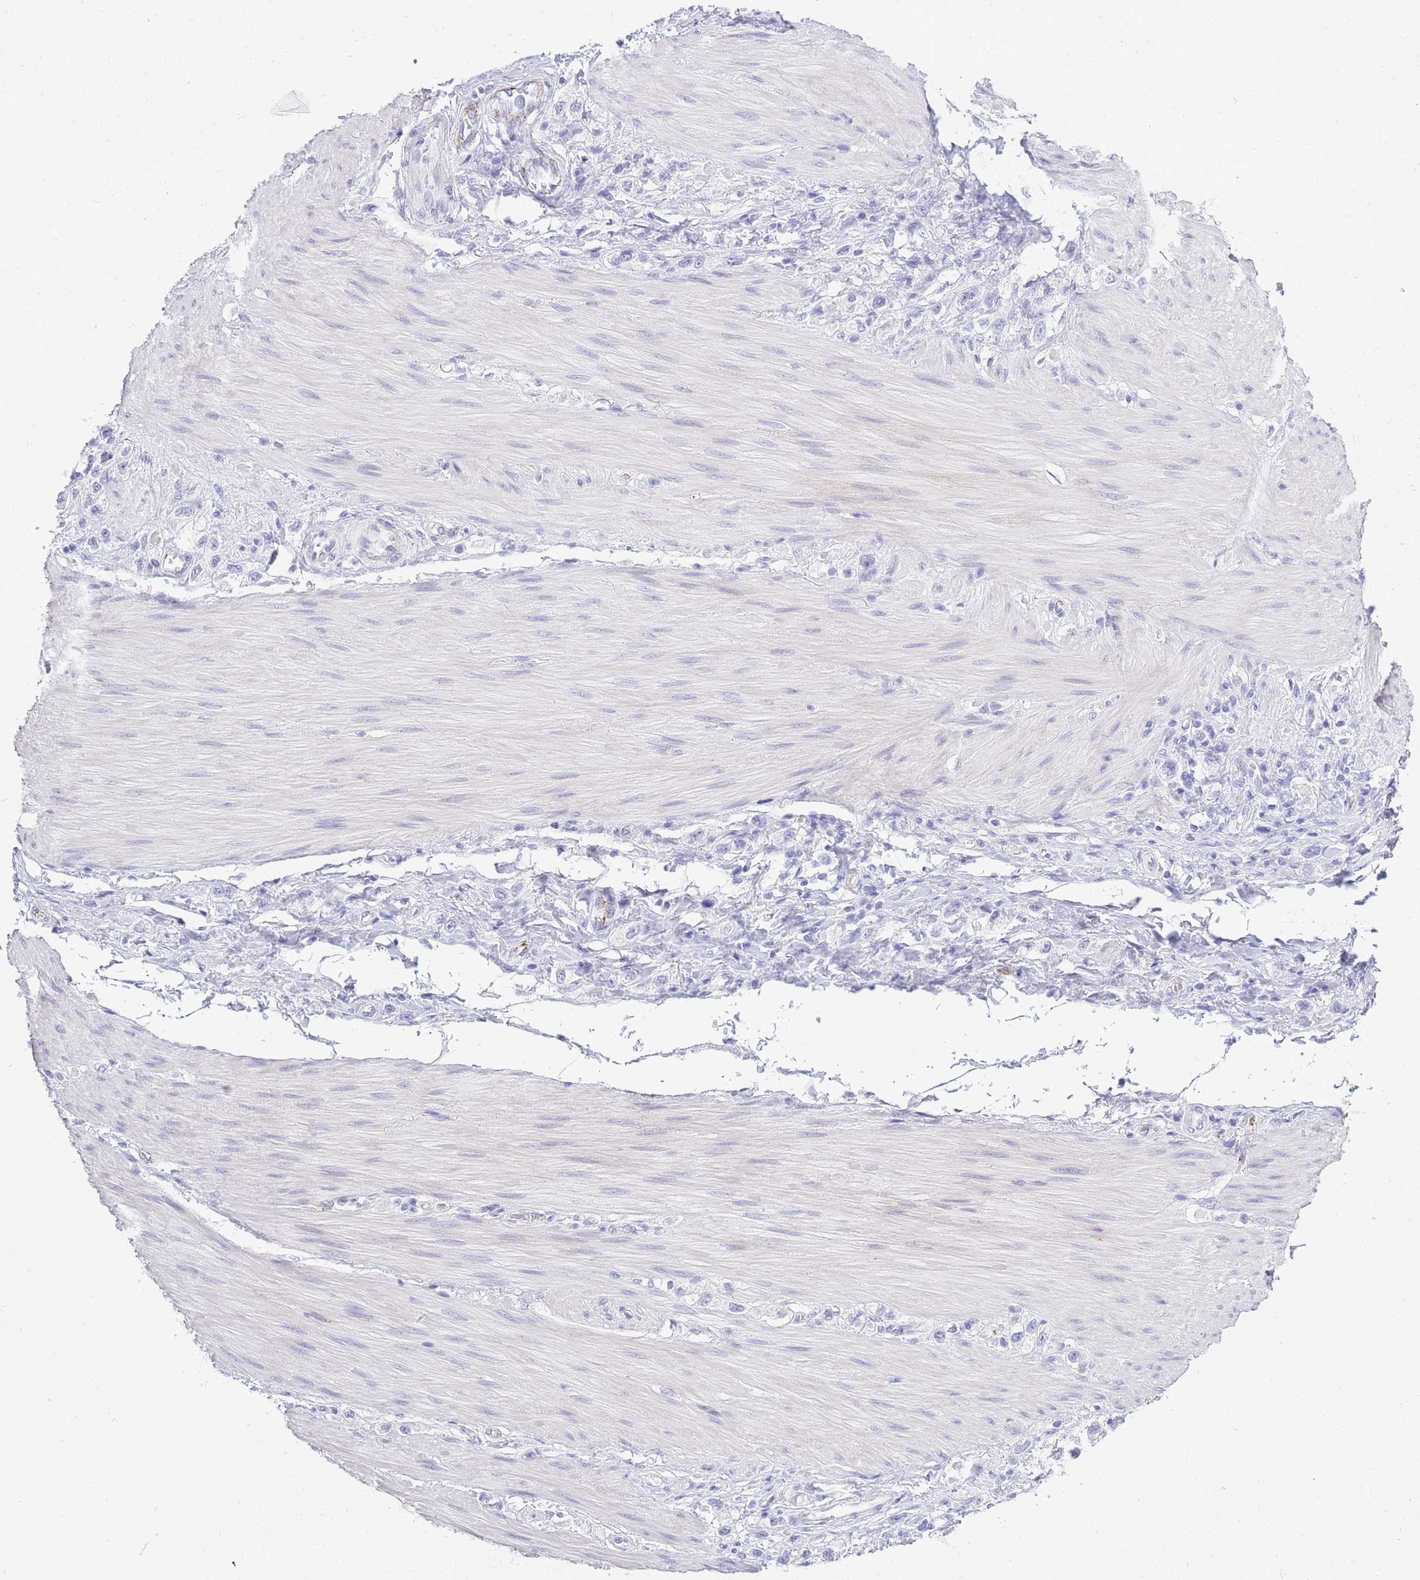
{"staining": {"intensity": "negative", "quantity": "none", "location": "none"}, "tissue": "stomach cancer", "cell_type": "Tumor cells", "image_type": "cancer", "snomed": [{"axis": "morphology", "description": "Adenocarcinoma, NOS"}, {"axis": "topography", "description": "Stomach"}], "caption": "IHC histopathology image of human stomach cancer (adenocarcinoma) stained for a protein (brown), which reveals no expression in tumor cells.", "gene": "RHO", "patient": {"sex": "female", "age": 65}}